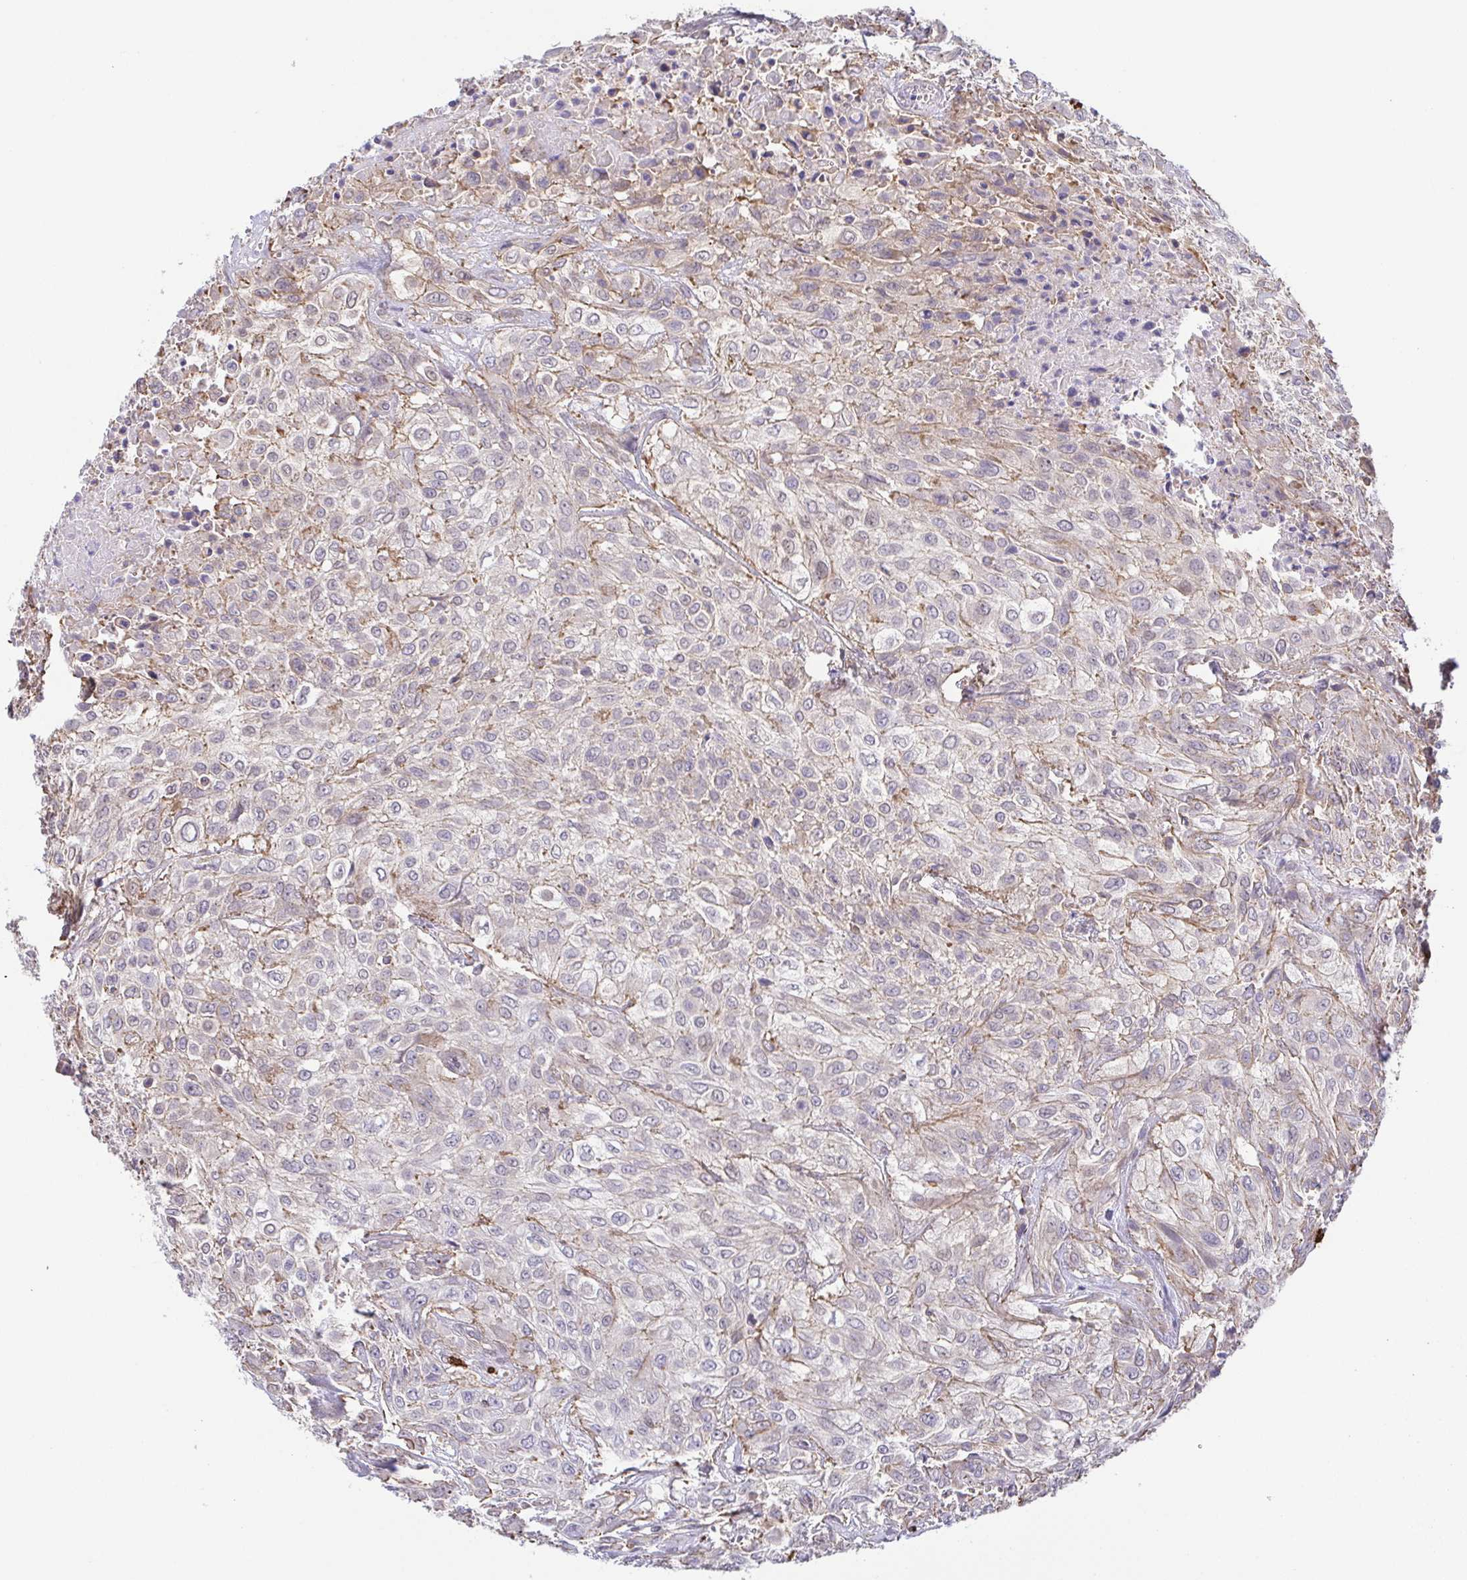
{"staining": {"intensity": "weak", "quantity": "<25%", "location": "cytoplasmic/membranous"}, "tissue": "urothelial cancer", "cell_type": "Tumor cells", "image_type": "cancer", "snomed": [{"axis": "morphology", "description": "Urothelial carcinoma, High grade"}, {"axis": "topography", "description": "Urinary bladder"}], "caption": "This is a micrograph of immunohistochemistry (IHC) staining of urothelial cancer, which shows no positivity in tumor cells.", "gene": "PREPL", "patient": {"sex": "male", "age": 57}}